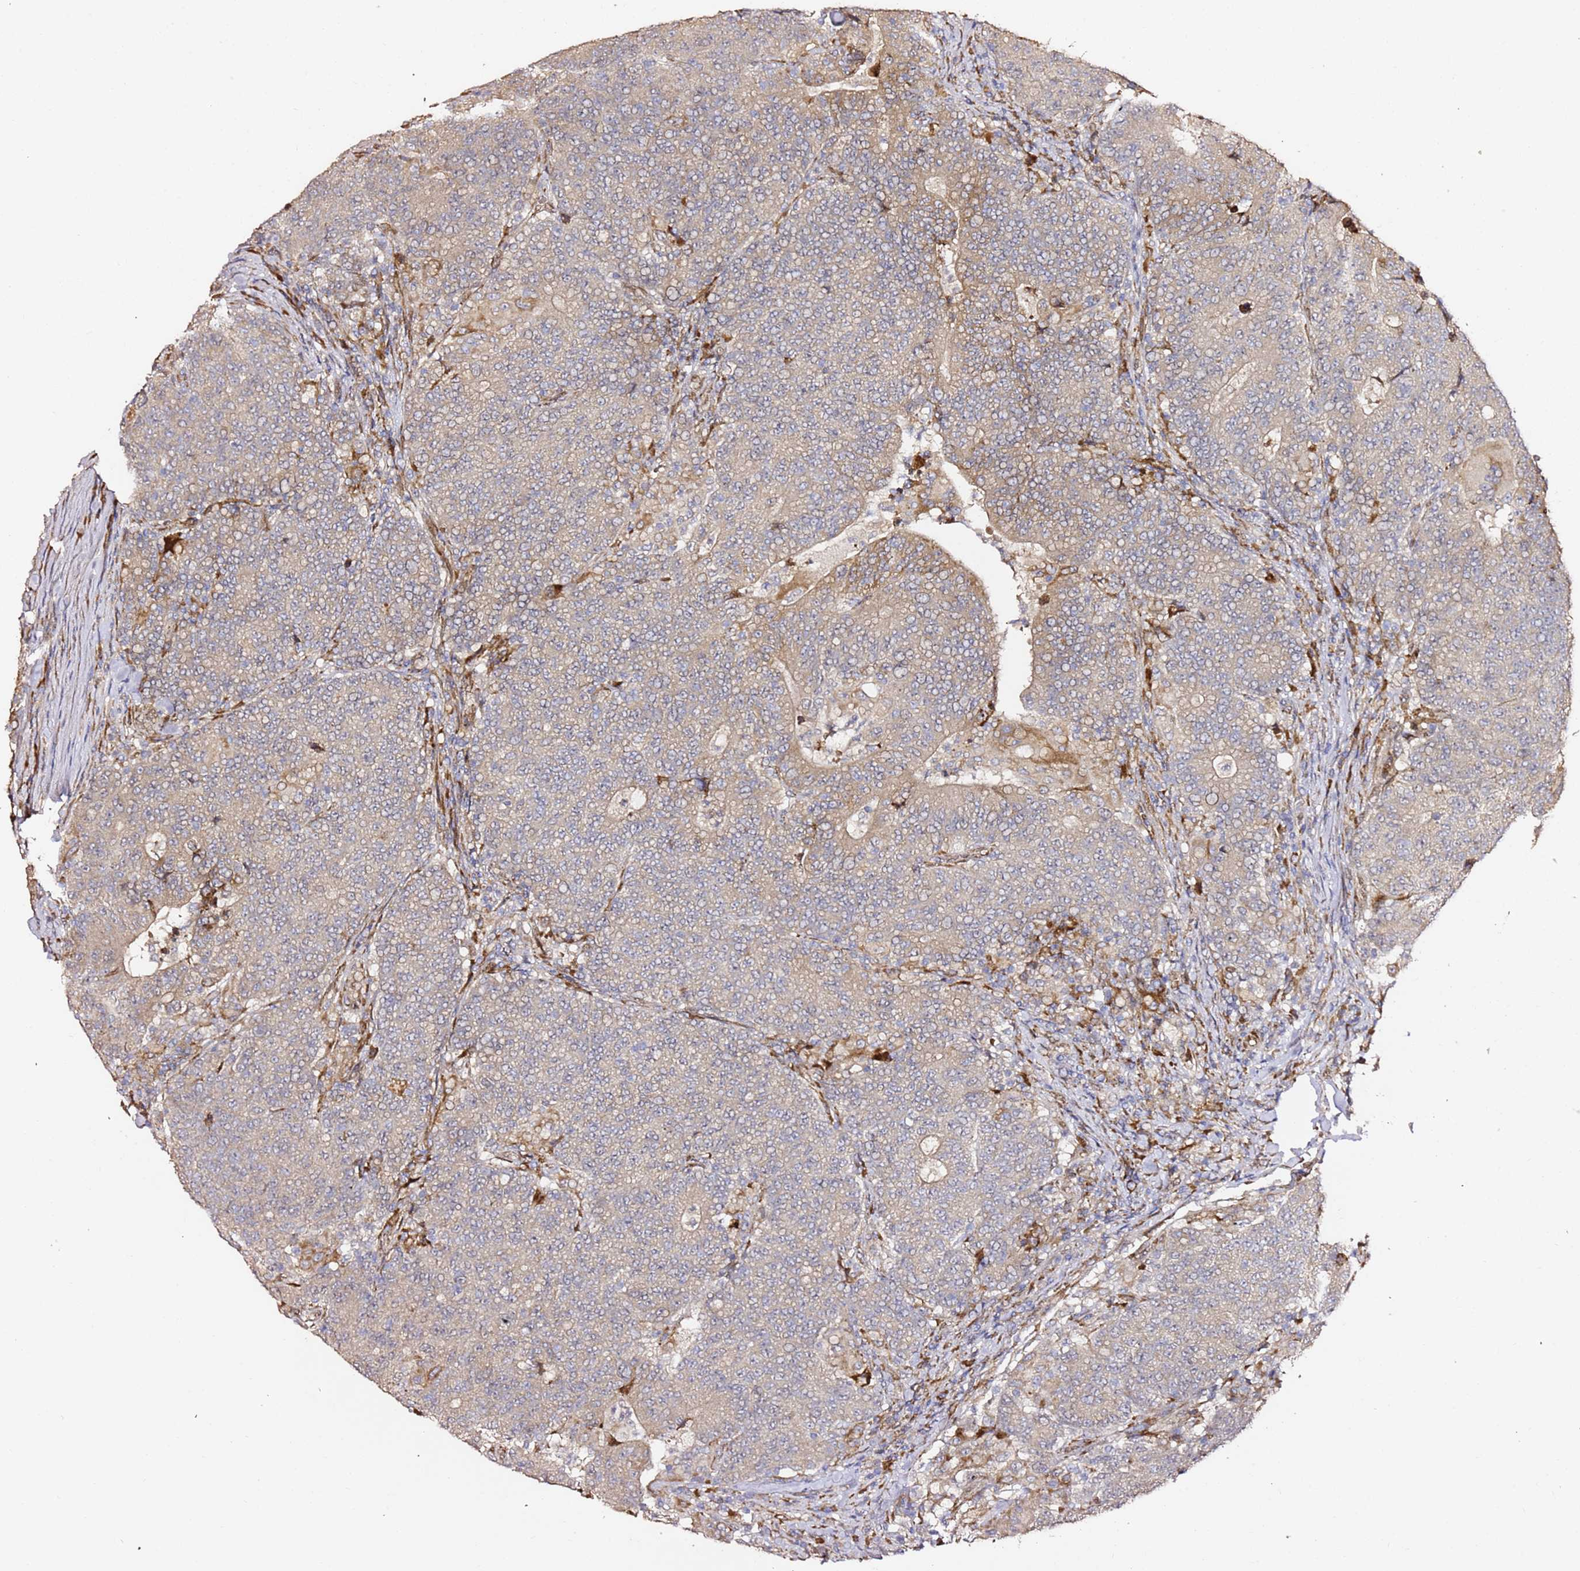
{"staining": {"intensity": "weak", "quantity": "<25%", "location": "cytoplasmic/membranous"}, "tissue": "colorectal cancer", "cell_type": "Tumor cells", "image_type": "cancer", "snomed": [{"axis": "morphology", "description": "Adenocarcinoma, NOS"}, {"axis": "topography", "description": "Colon"}], "caption": "A high-resolution image shows IHC staining of colorectal cancer, which reveals no significant expression in tumor cells.", "gene": "HSD17B7", "patient": {"sex": "female", "age": 75}}